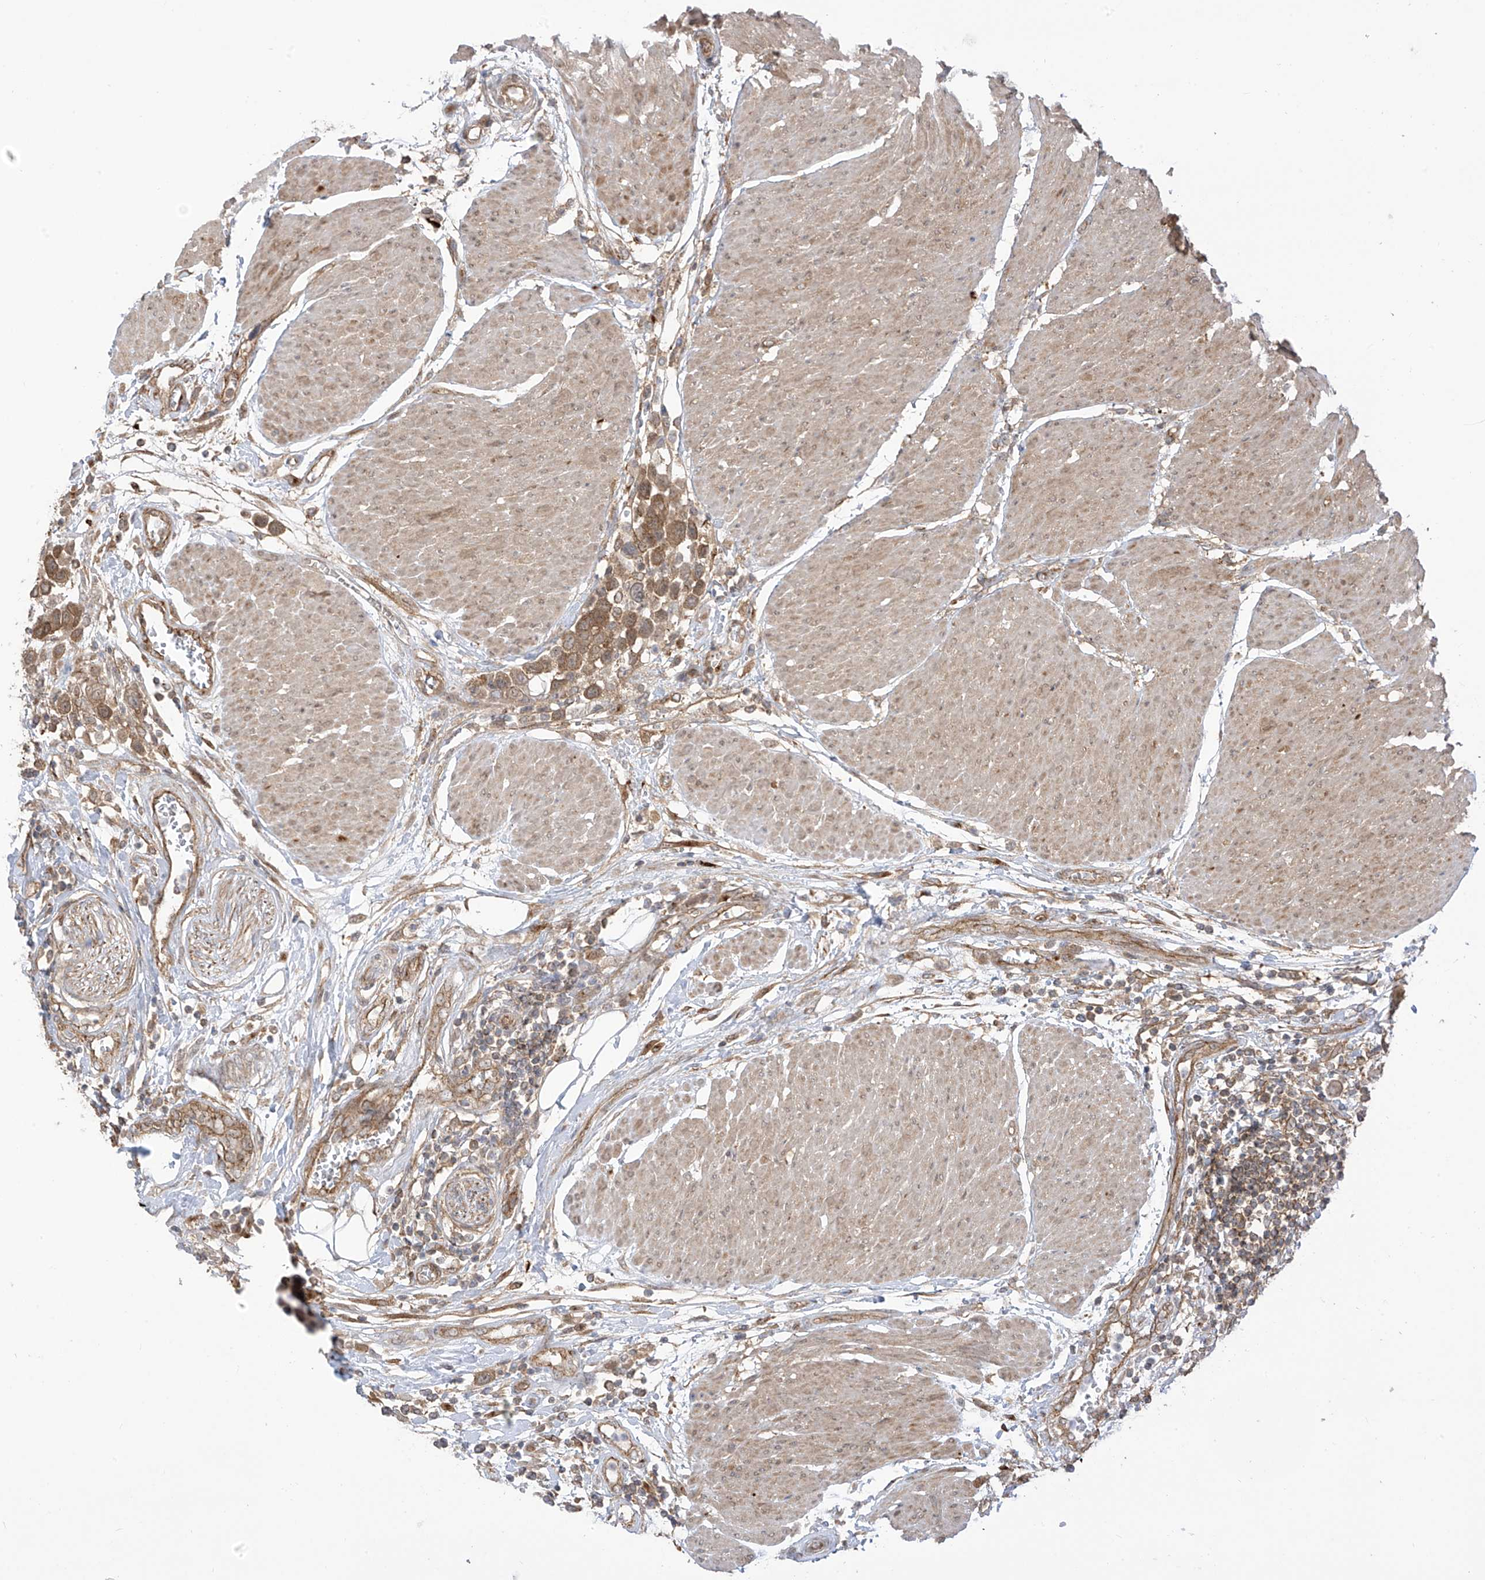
{"staining": {"intensity": "moderate", "quantity": ">75%", "location": "cytoplasmic/membranous"}, "tissue": "urothelial cancer", "cell_type": "Tumor cells", "image_type": "cancer", "snomed": [{"axis": "morphology", "description": "Urothelial carcinoma, High grade"}, {"axis": "topography", "description": "Urinary bladder"}], "caption": "Immunohistochemical staining of urothelial cancer shows medium levels of moderate cytoplasmic/membranous protein expression in about >75% of tumor cells.", "gene": "REPS1", "patient": {"sex": "male", "age": 50}}